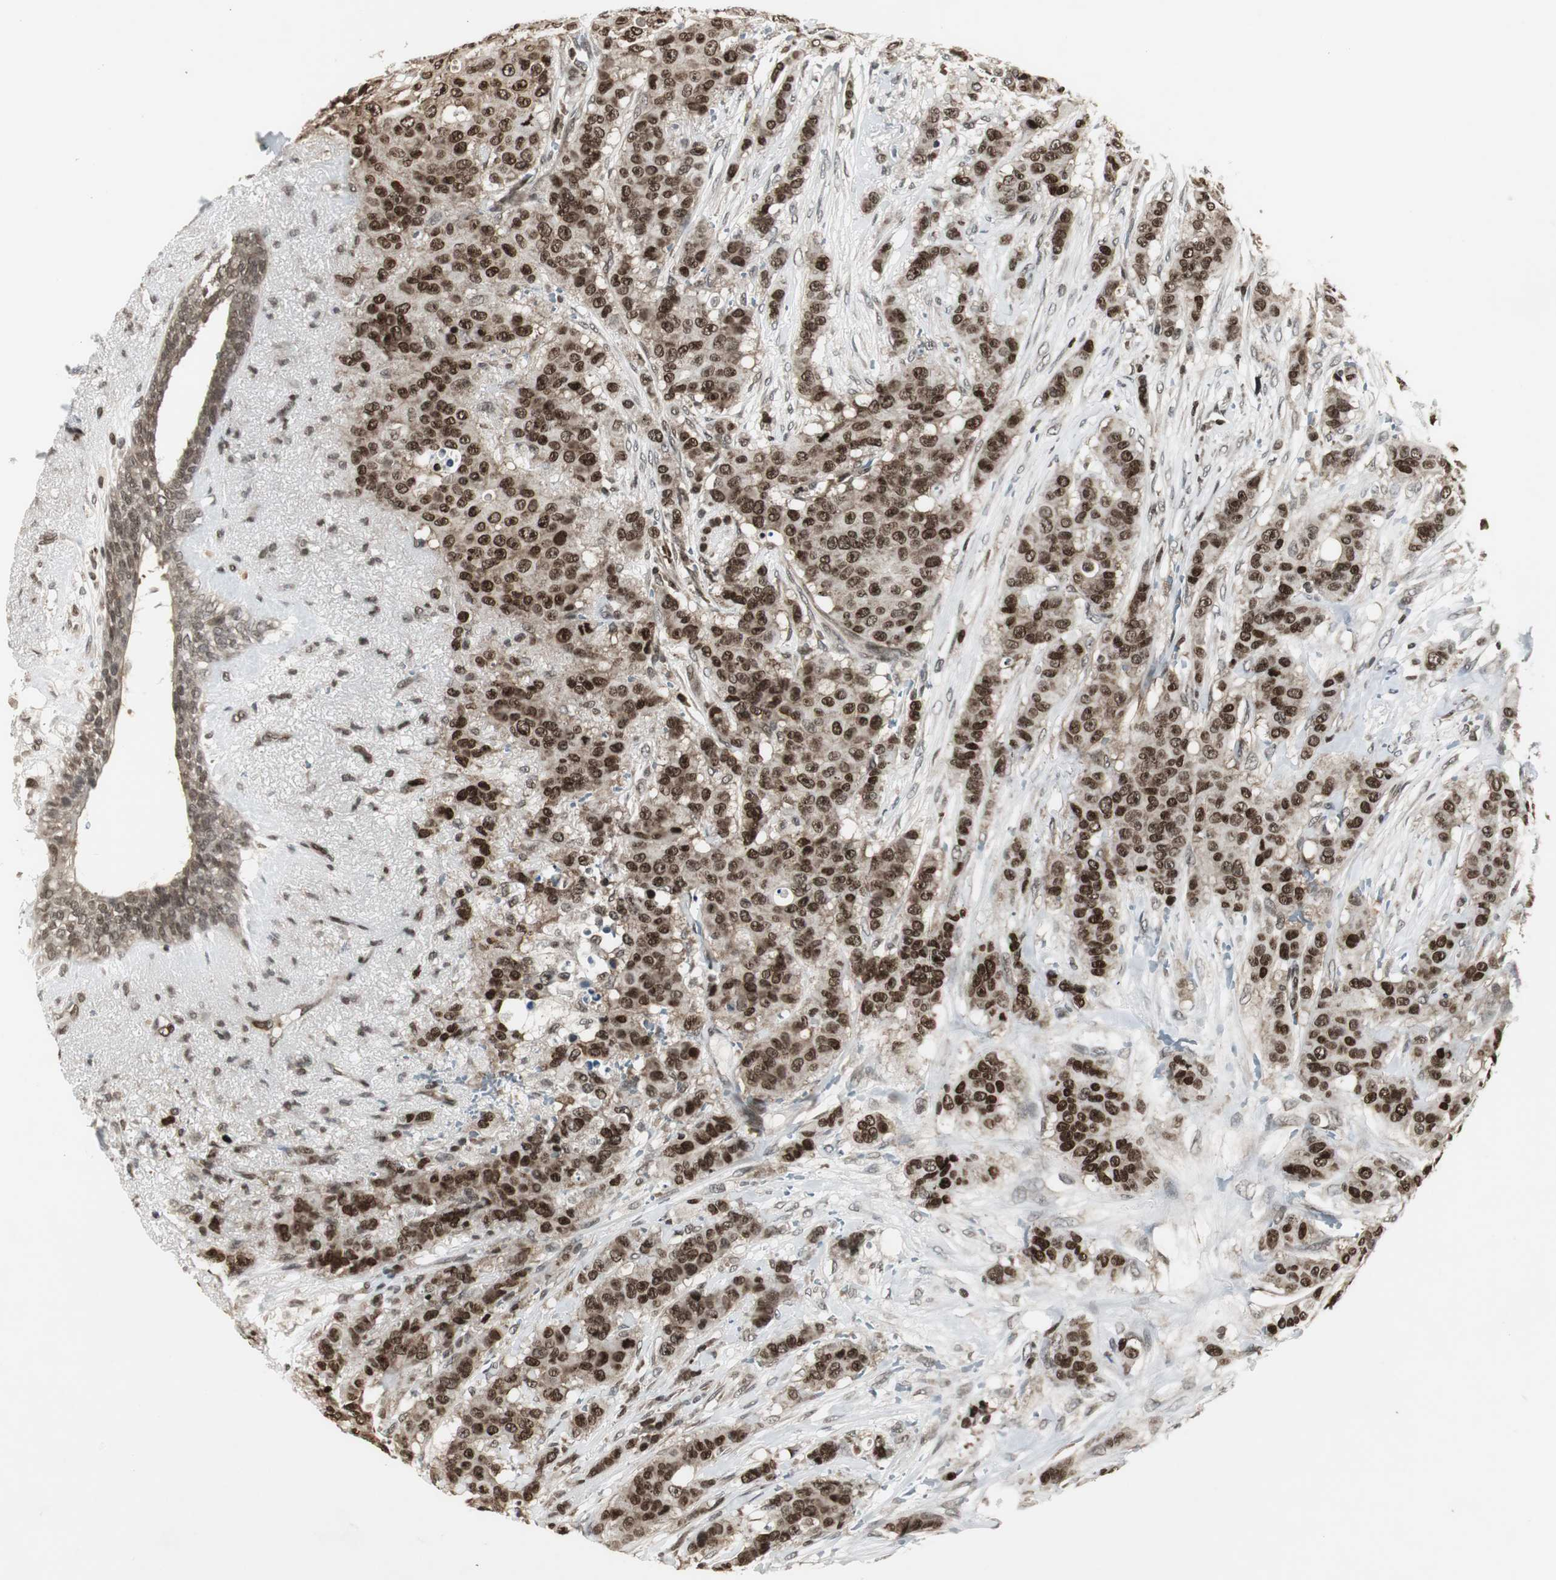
{"staining": {"intensity": "strong", "quantity": ">75%", "location": "cytoplasmic/membranous,nuclear"}, "tissue": "breast cancer", "cell_type": "Tumor cells", "image_type": "cancer", "snomed": [{"axis": "morphology", "description": "Duct carcinoma"}, {"axis": "topography", "description": "Breast"}], "caption": "IHC histopathology image of neoplastic tissue: breast cancer (intraductal carcinoma) stained using immunohistochemistry (IHC) shows high levels of strong protein expression localized specifically in the cytoplasmic/membranous and nuclear of tumor cells, appearing as a cytoplasmic/membranous and nuclear brown color.", "gene": "MPG", "patient": {"sex": "female", "age": 40}}